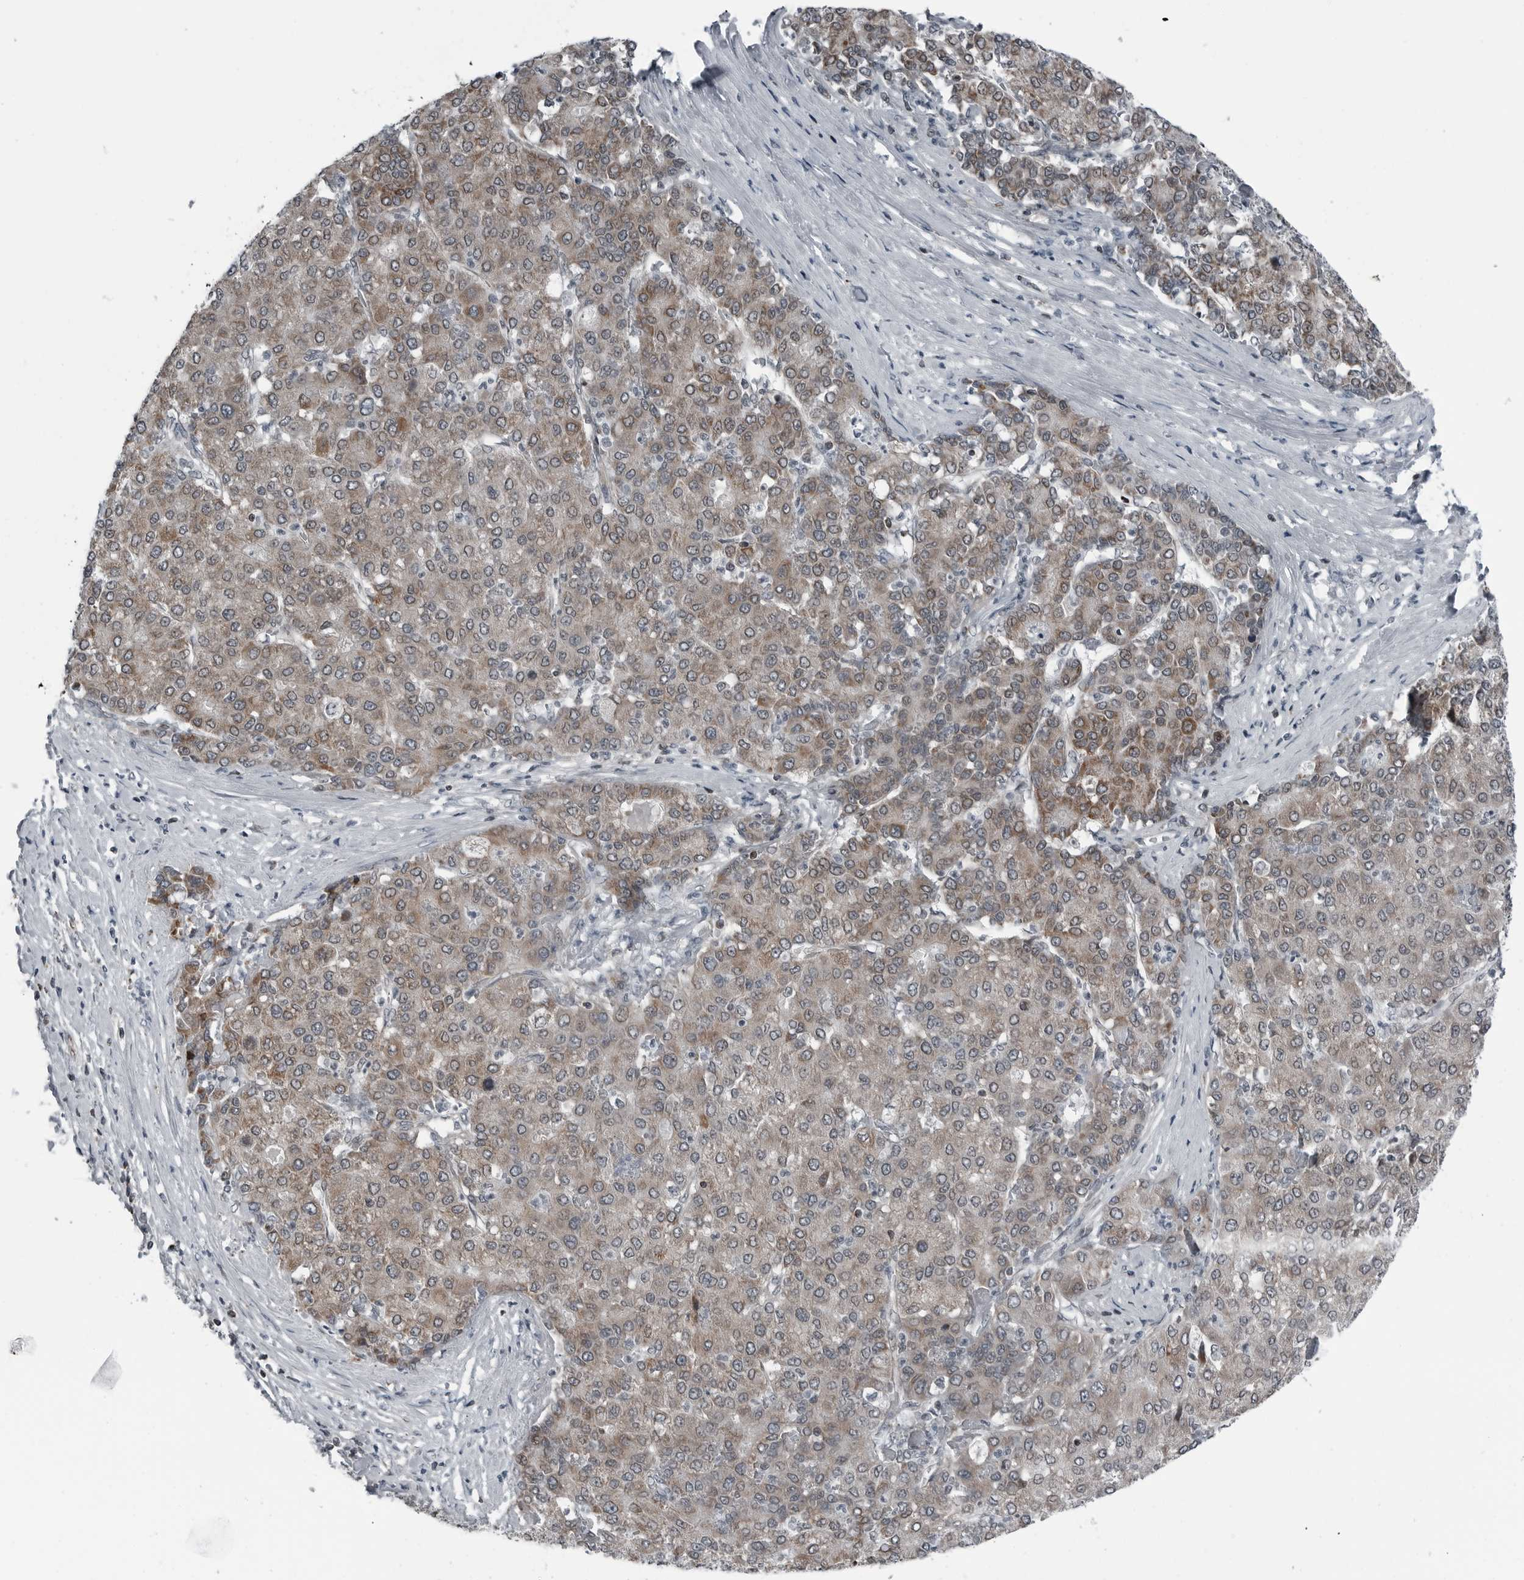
{"staining": {"intensity": "moderate", "quantity": ">75%", "location": "cytoplasmic/membranous"}, "tissue": "liver cancer", "cell_type": "Tumor cells", "image_type": "cancer", "snomed": [{"axis": "morphology", "description": "Carcinoma, Hepatocellular, NOS"}, {"axis": "topography", "description": "Liver"}], "caption": "A high-resolution histopathology image shows immunohistochemistry staining of liver cancer, which exhibits moderate cytoplasmic/membranous expression in about >75% of tumor cells. (brown staining indicates protein expression, while blue staining denotes nuclei).", "gene": "GAK", "patient": {"sex": "male", "age": 65}}